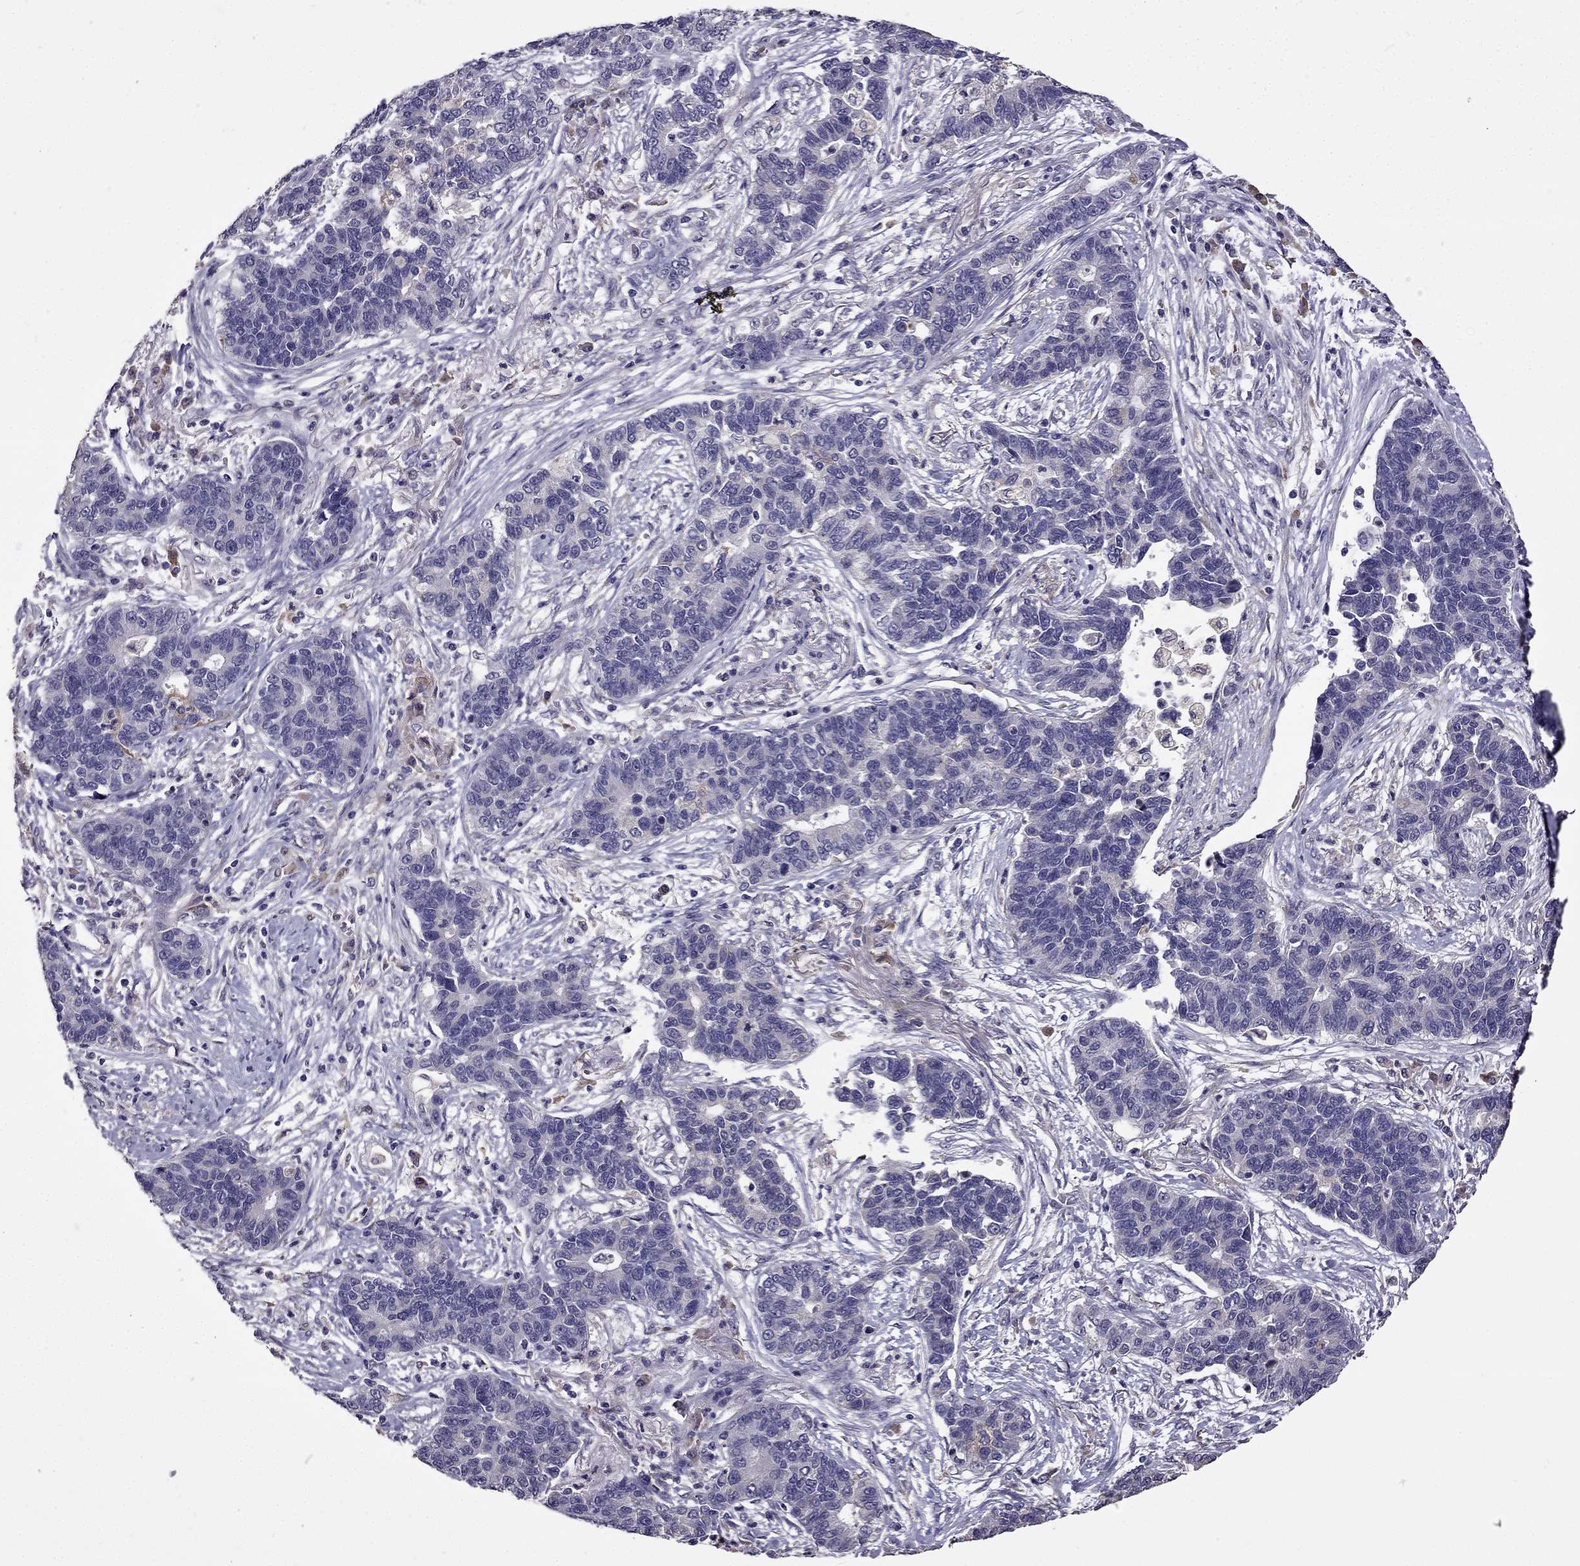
{"staining": {"intensity": "negative", "quantity": "none", "location": "none"}, "tissue": "lung cancer", "cell_type": "Tumor cells", "image_type": "cancer", "snomed": [{"axis": "morphology", "description": "Adenocarcinoma, NOS"}, {"axis": "topography", "description": "Lung"}], "caption": "Tumor cells show no significant positivity in lung cancer.", "gene": "CDH9", "patient": {"sex": "female", "age": 57}}